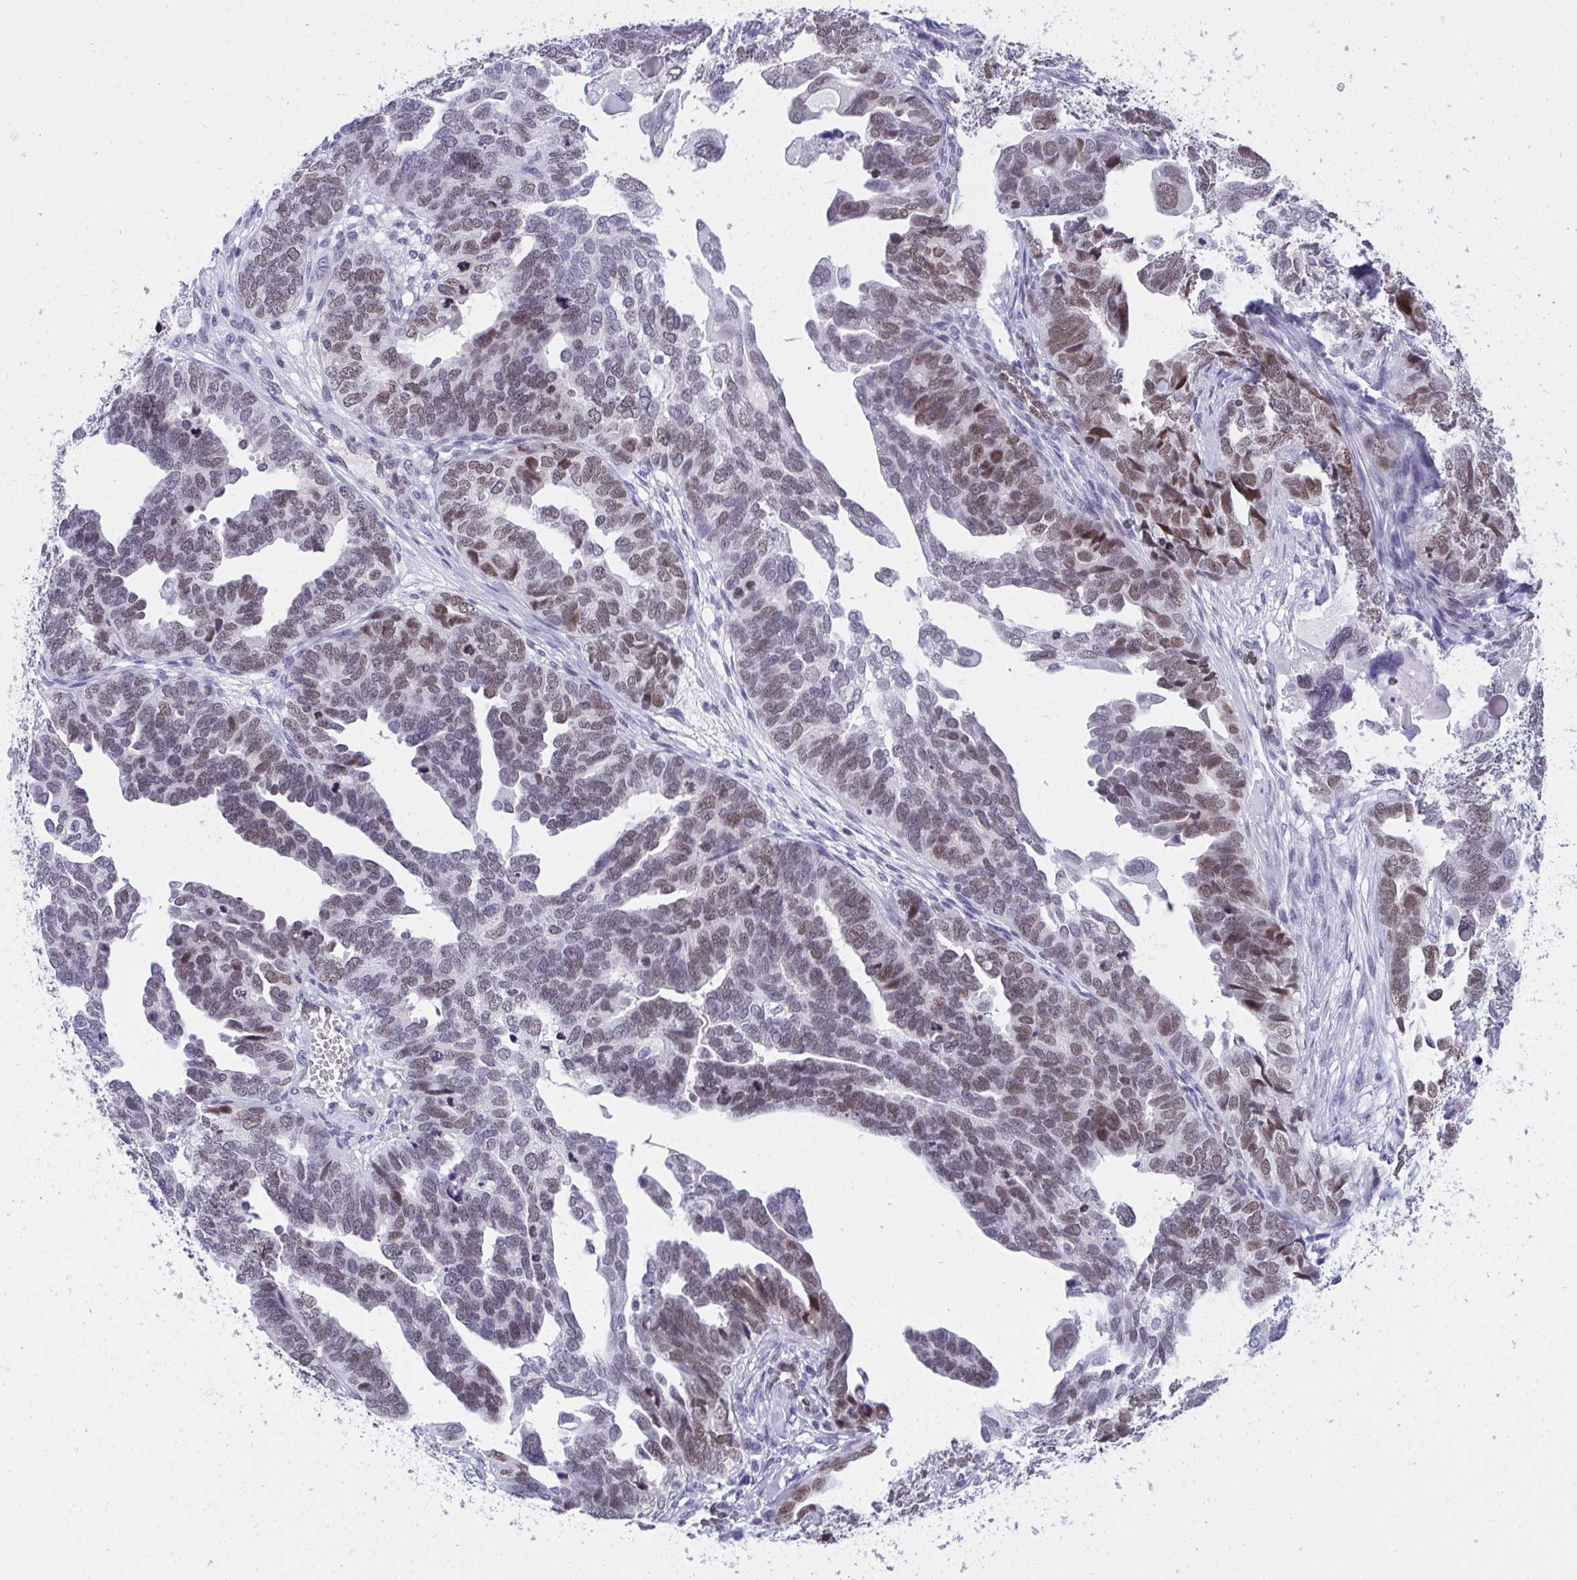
{"staining": {"intensity": "moderate", "quantity": "25%-75%", "location": "nuclear"}, "tissue": "ovarian cancer", "cell_type": "Tumor cells", "image_type": "cancer", "snomed": [{"axis": "morphology", "description": "Cystadenocarcinoma, serous, NOS"}, {"axis": "topography", "description": "Ovary"}], "caption": "High-magnification brightfield microscopy of ovarian serous cystadenocarcinoma stained with DAB (3,3'-diaminobenzidine) (brown) and counterstained with hematoxylin (blue). tumor cells exhibit moderate nuclear staining is appreciated in approximately25%-75% of cells. (DAB (3,3'-diaminobenzidine) IHC, brown staining for protein, blue staining for nuclei).", "gene": "TEAD4", "patient": {"sex": "female", "age": 51}}